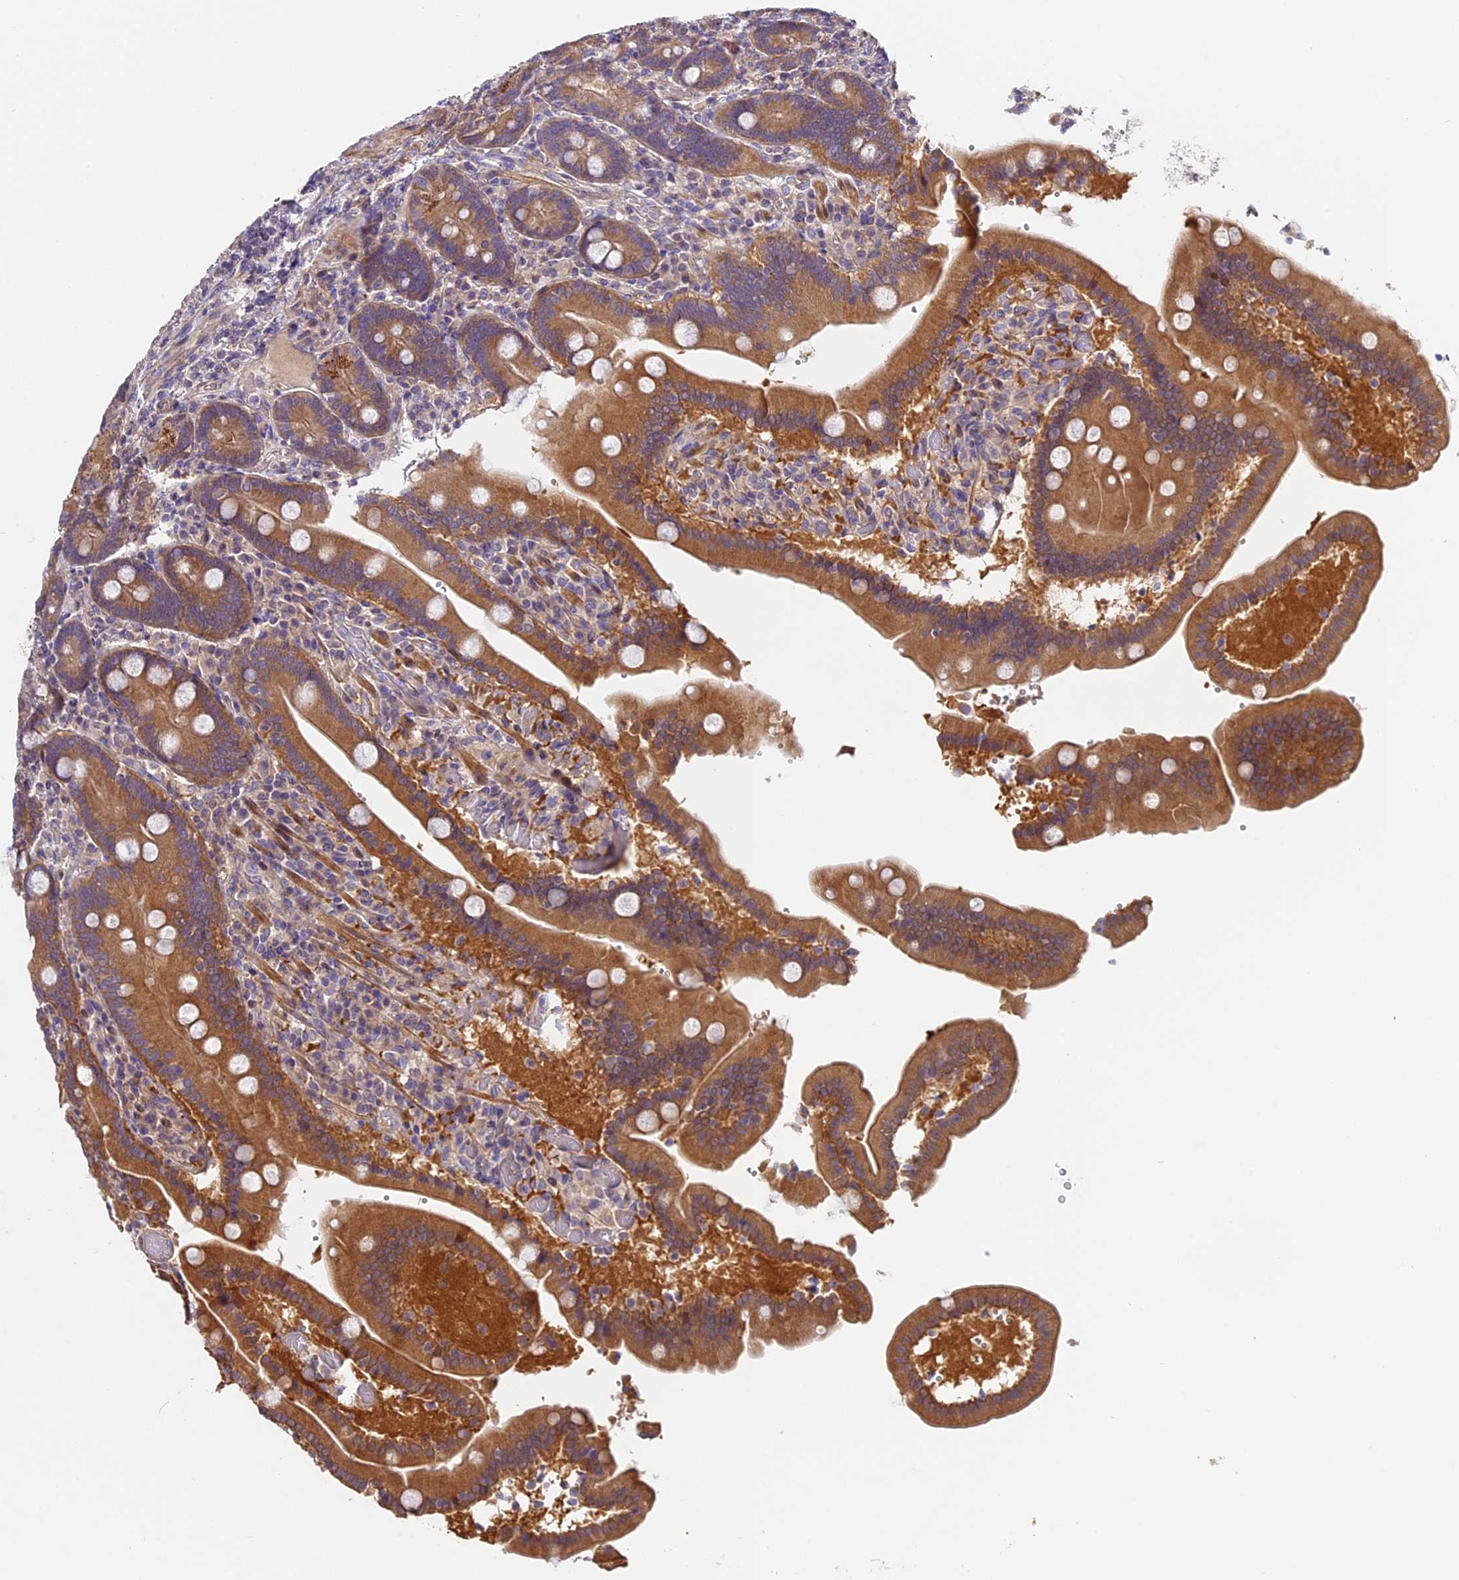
{"staining": {"intensity": "moderate", "quantity": ">75%", "location": "cytoplasmic/membranous"}, "tissue": "duodenum", "cell_type": "Glandular cells", "image_type": "normal", "snomed": [{"axis": "morphology", "description": "Normal tissue, NOS"}, {"axis": "topography", "description": "Duodenum"}], "caption": "Immunohistochemistry histopathology image of unremarkable human duodenum stained for a protein (brown), which displays medium levels of moderate cytoplasmic/membranous expression in about >75% of glandular cells.", "gene": "FAM98C", "patient": {"sex": "female", "age": 62}}